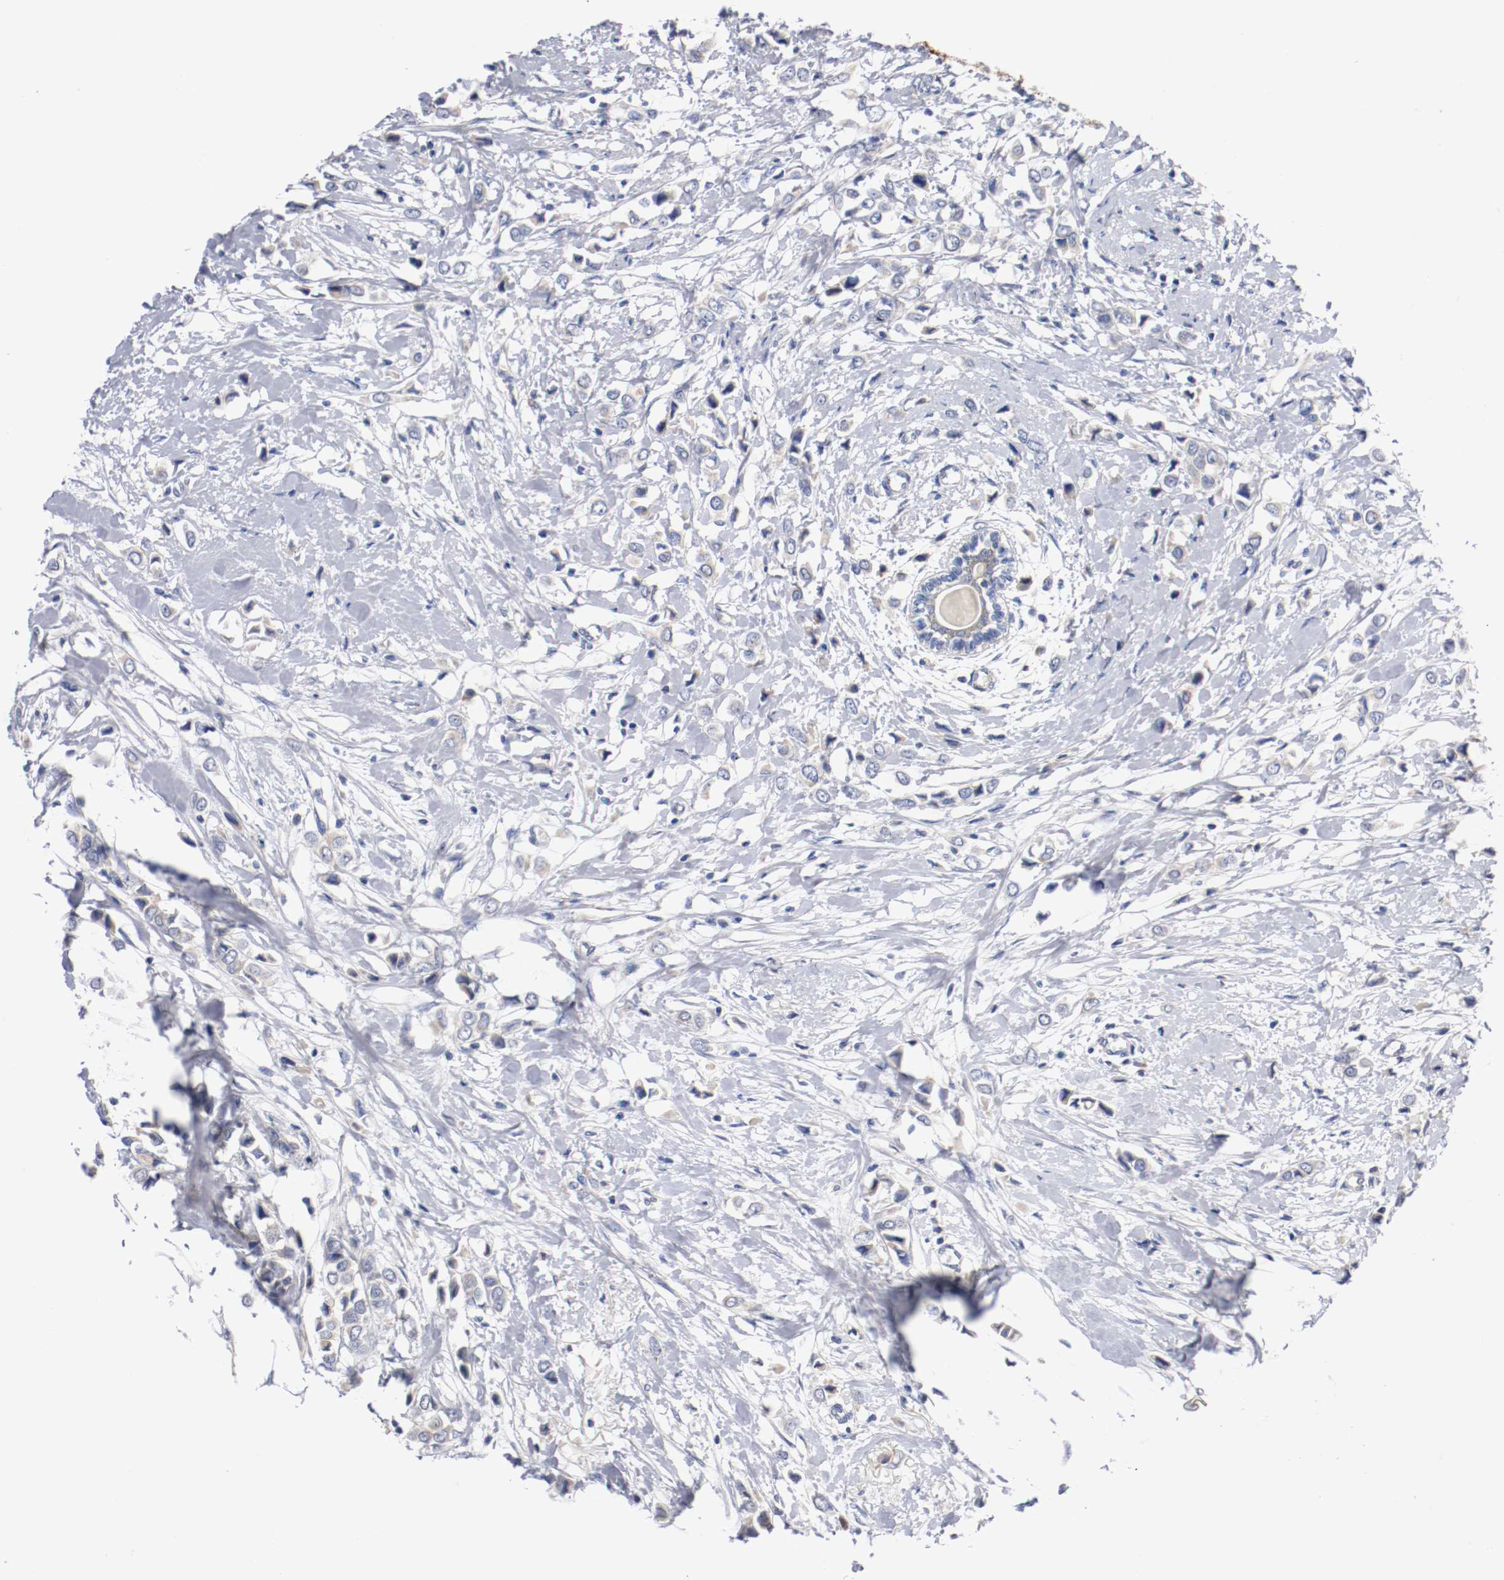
{"staining": {"intensity": "weak", "quantity": "<25%", "location": "cytoplasmic/membranous"}, "tissue": "breast cancer", "cell_type": "Tumor cells", "image_type": "cancer", "snomed": [{"axis": "morphology", "description": "Lobular carcinoma"}, {"axis": "topography", "description": "Breast"}], "caption": "DAB (3,3'-diaminobenzidine) immunohistochemical staining of human breast lobular carcinoma reveals no significant staining in tumor cells.", "gene": "PCSK6", "patient": {"sex": "female", "age": 51}}